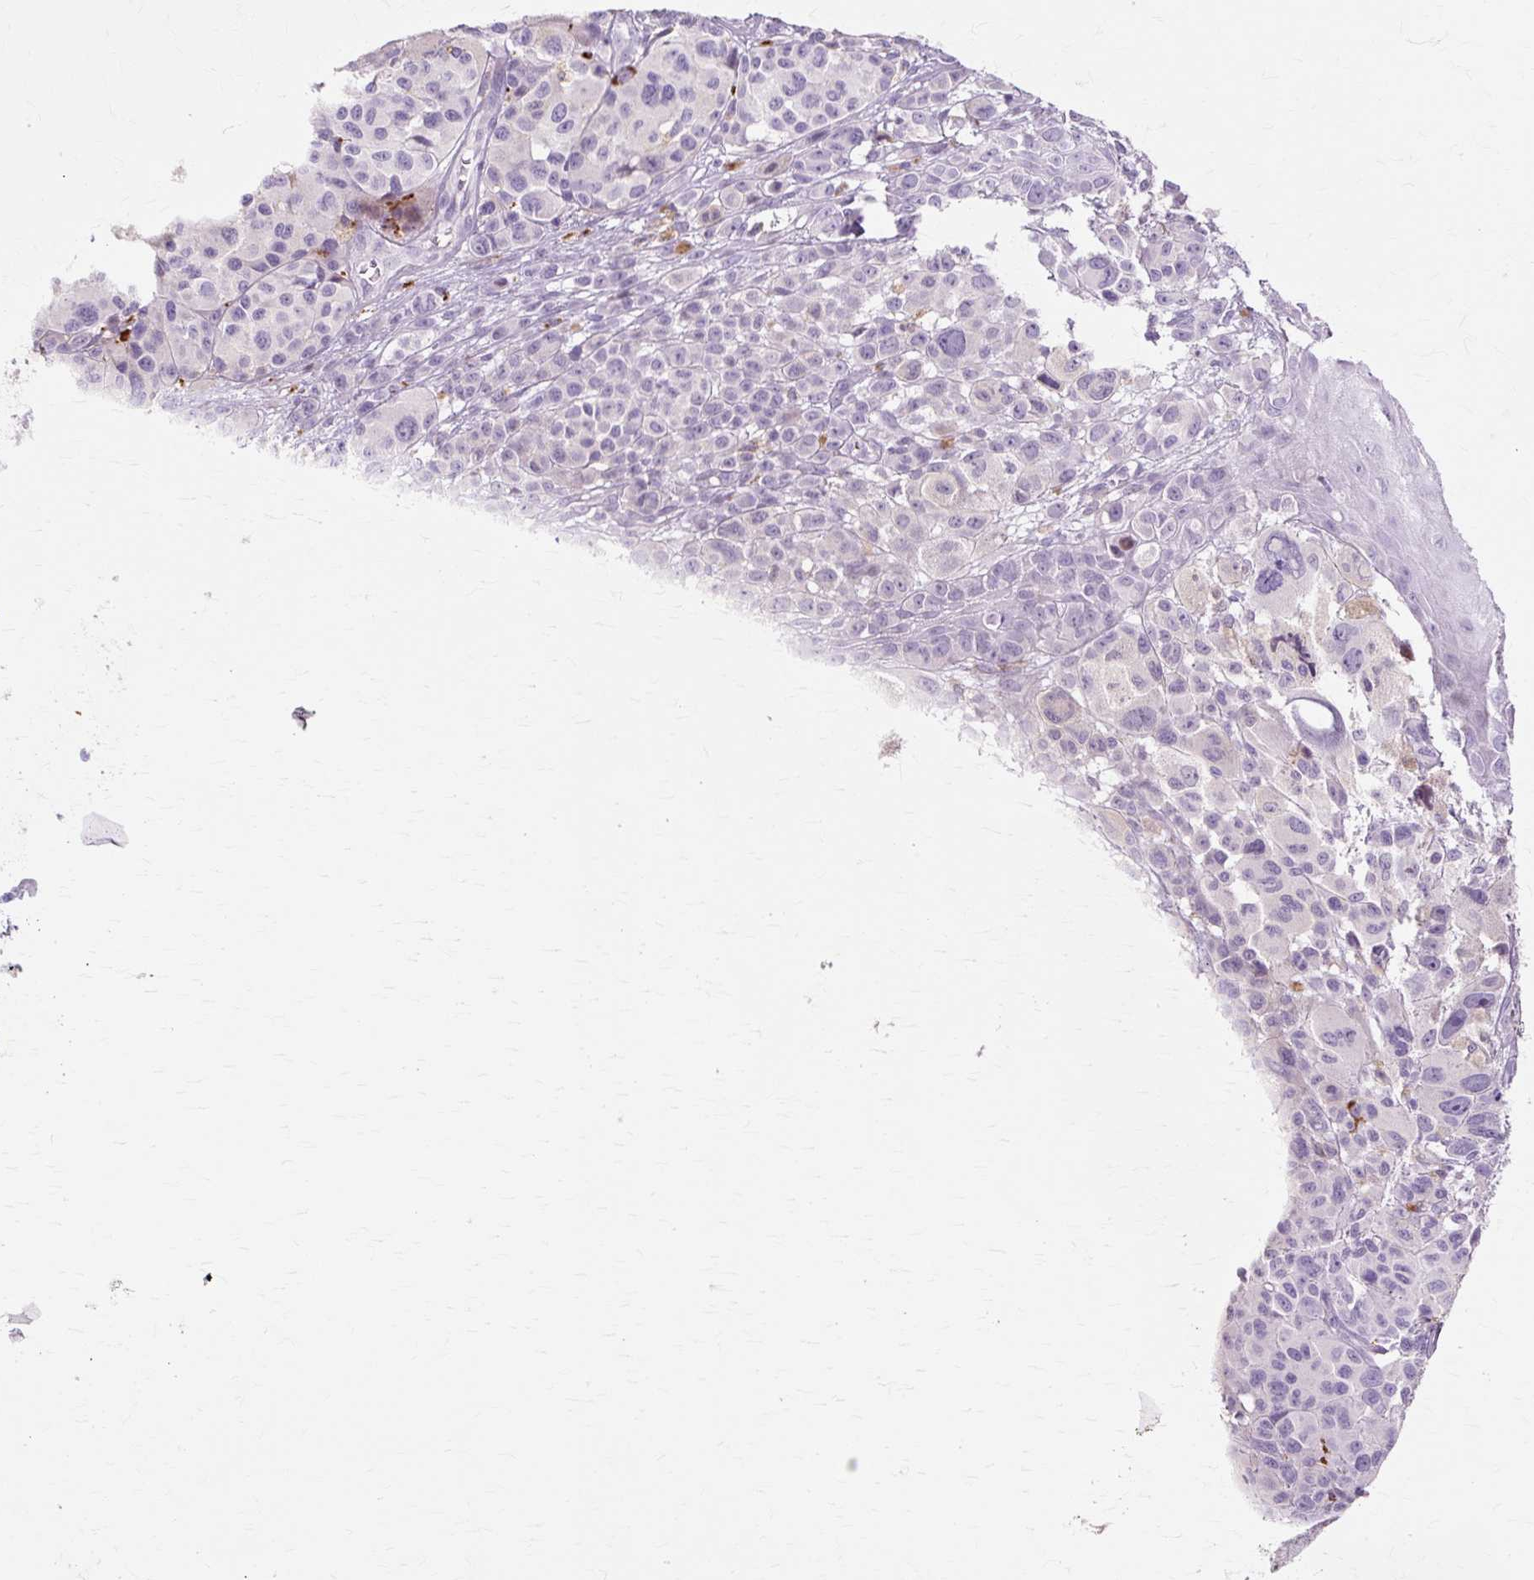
{"staining": {"intensity": "negative", "quantity": "none", "location": "none"}, "tissue": "melanoma", "cell_type": "Tumor cells", "image_type": "cancer", "snomed": [{"axis": "morphology", "description": "Malignant melanoma, NOS"}, {"axis": "topography", "description": "Skin"}], "caption": "There is no significant staining in tumor cells of malignant melanoma.", "gene": "IRX2", "patient": {"sex": "female", "age": 74}}